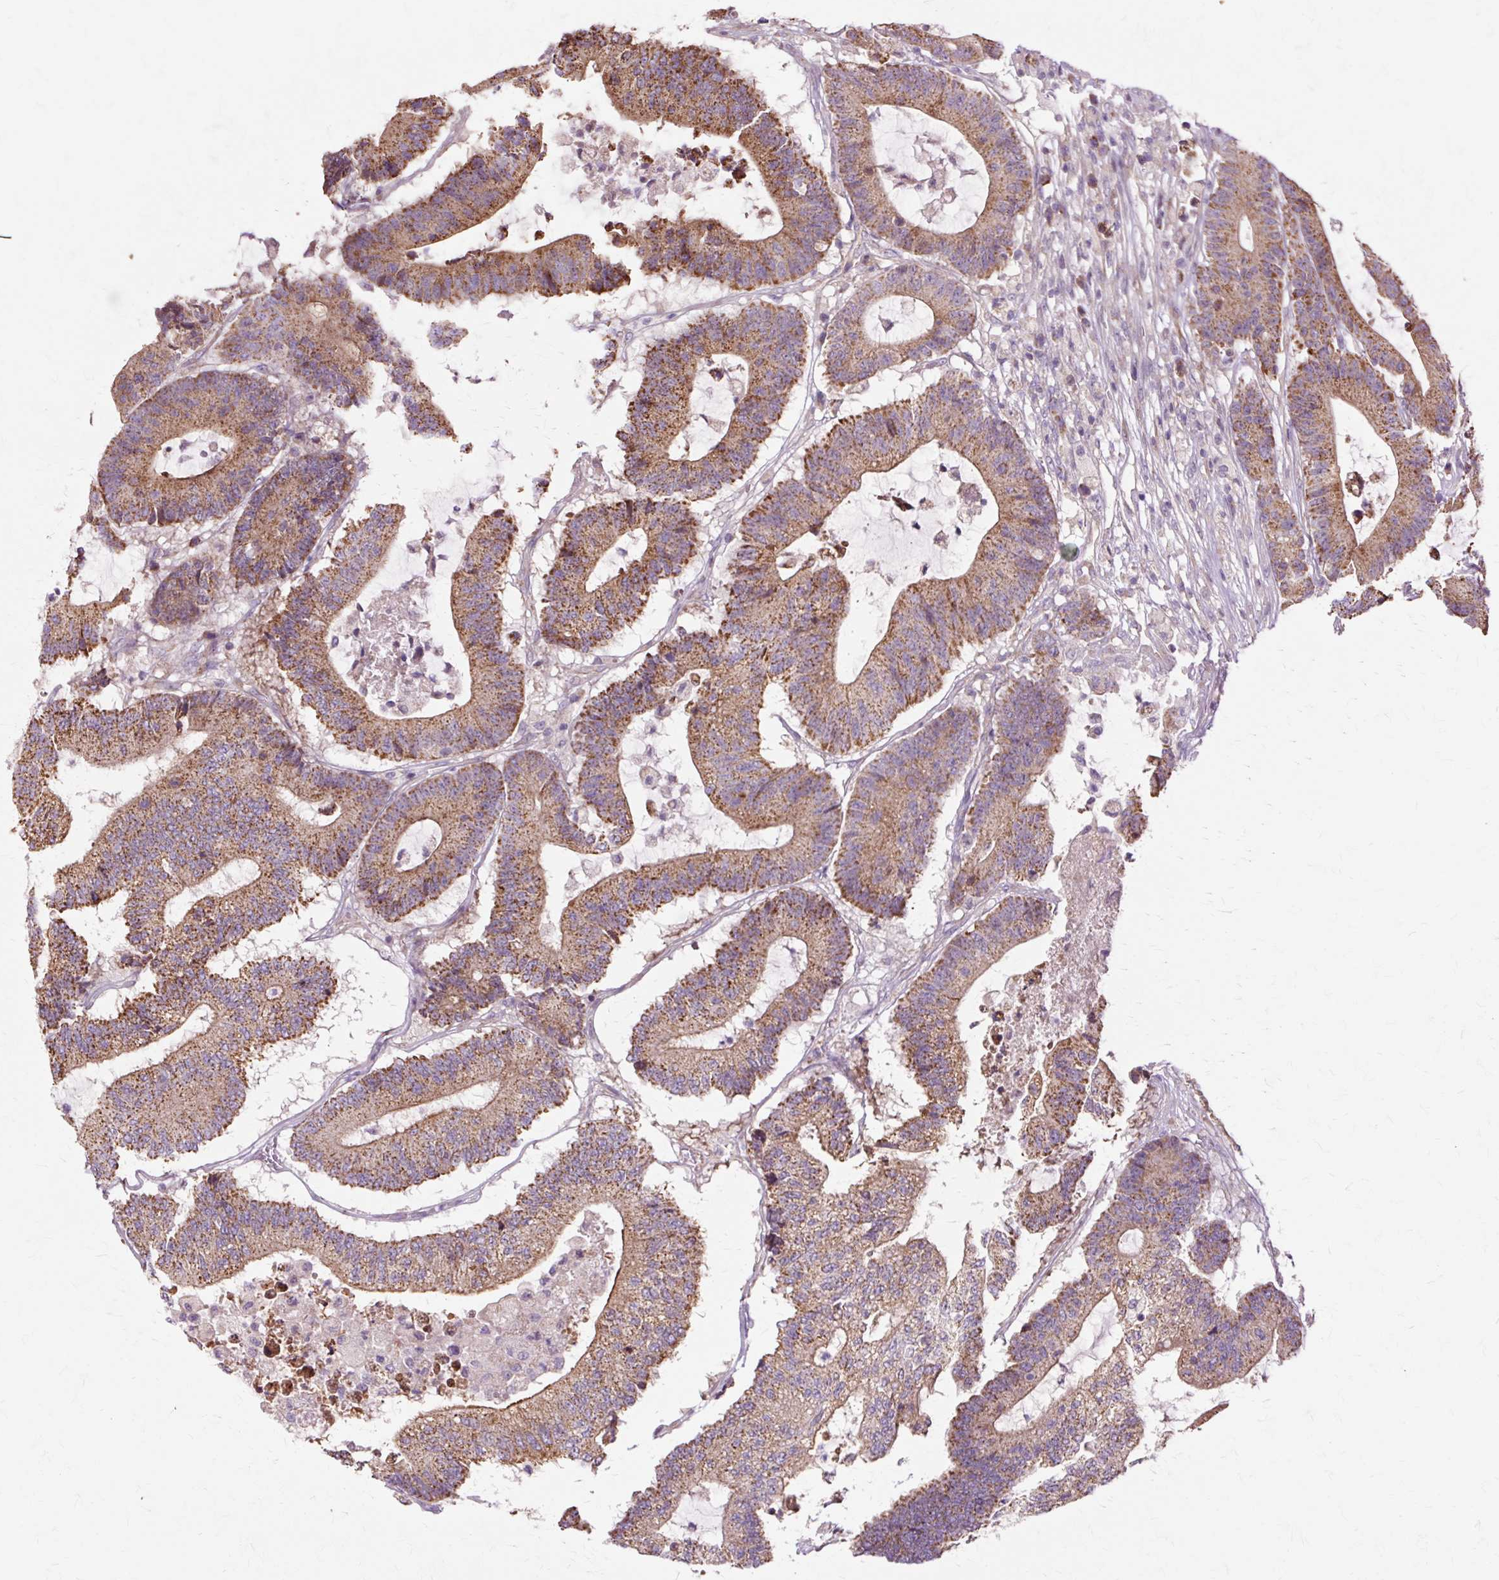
{"staining": {"intensity": "moderate", "quantity": ">75%", "location": "cytoplasmic/membranous"}, "tissue": "colorectal cancer", "cell_type": "Tumor cells", "image_type": "cancer", "snomed": [{"axis": "morphology", "description": "Adenocarcinoma, NOS"}, {"axis": "topography", "description": "Colon"}], "caption": "Immunohistochemistry histopathology image of human colorectal adenocarcinoma stained for a protein (brown), which demonstrates medium levels of moderate cytoplasmic/membranous staining in approximately >75% of tumor cells.", "gene": "PDZD2", "patient": {"sex": "female", "age": 84}}